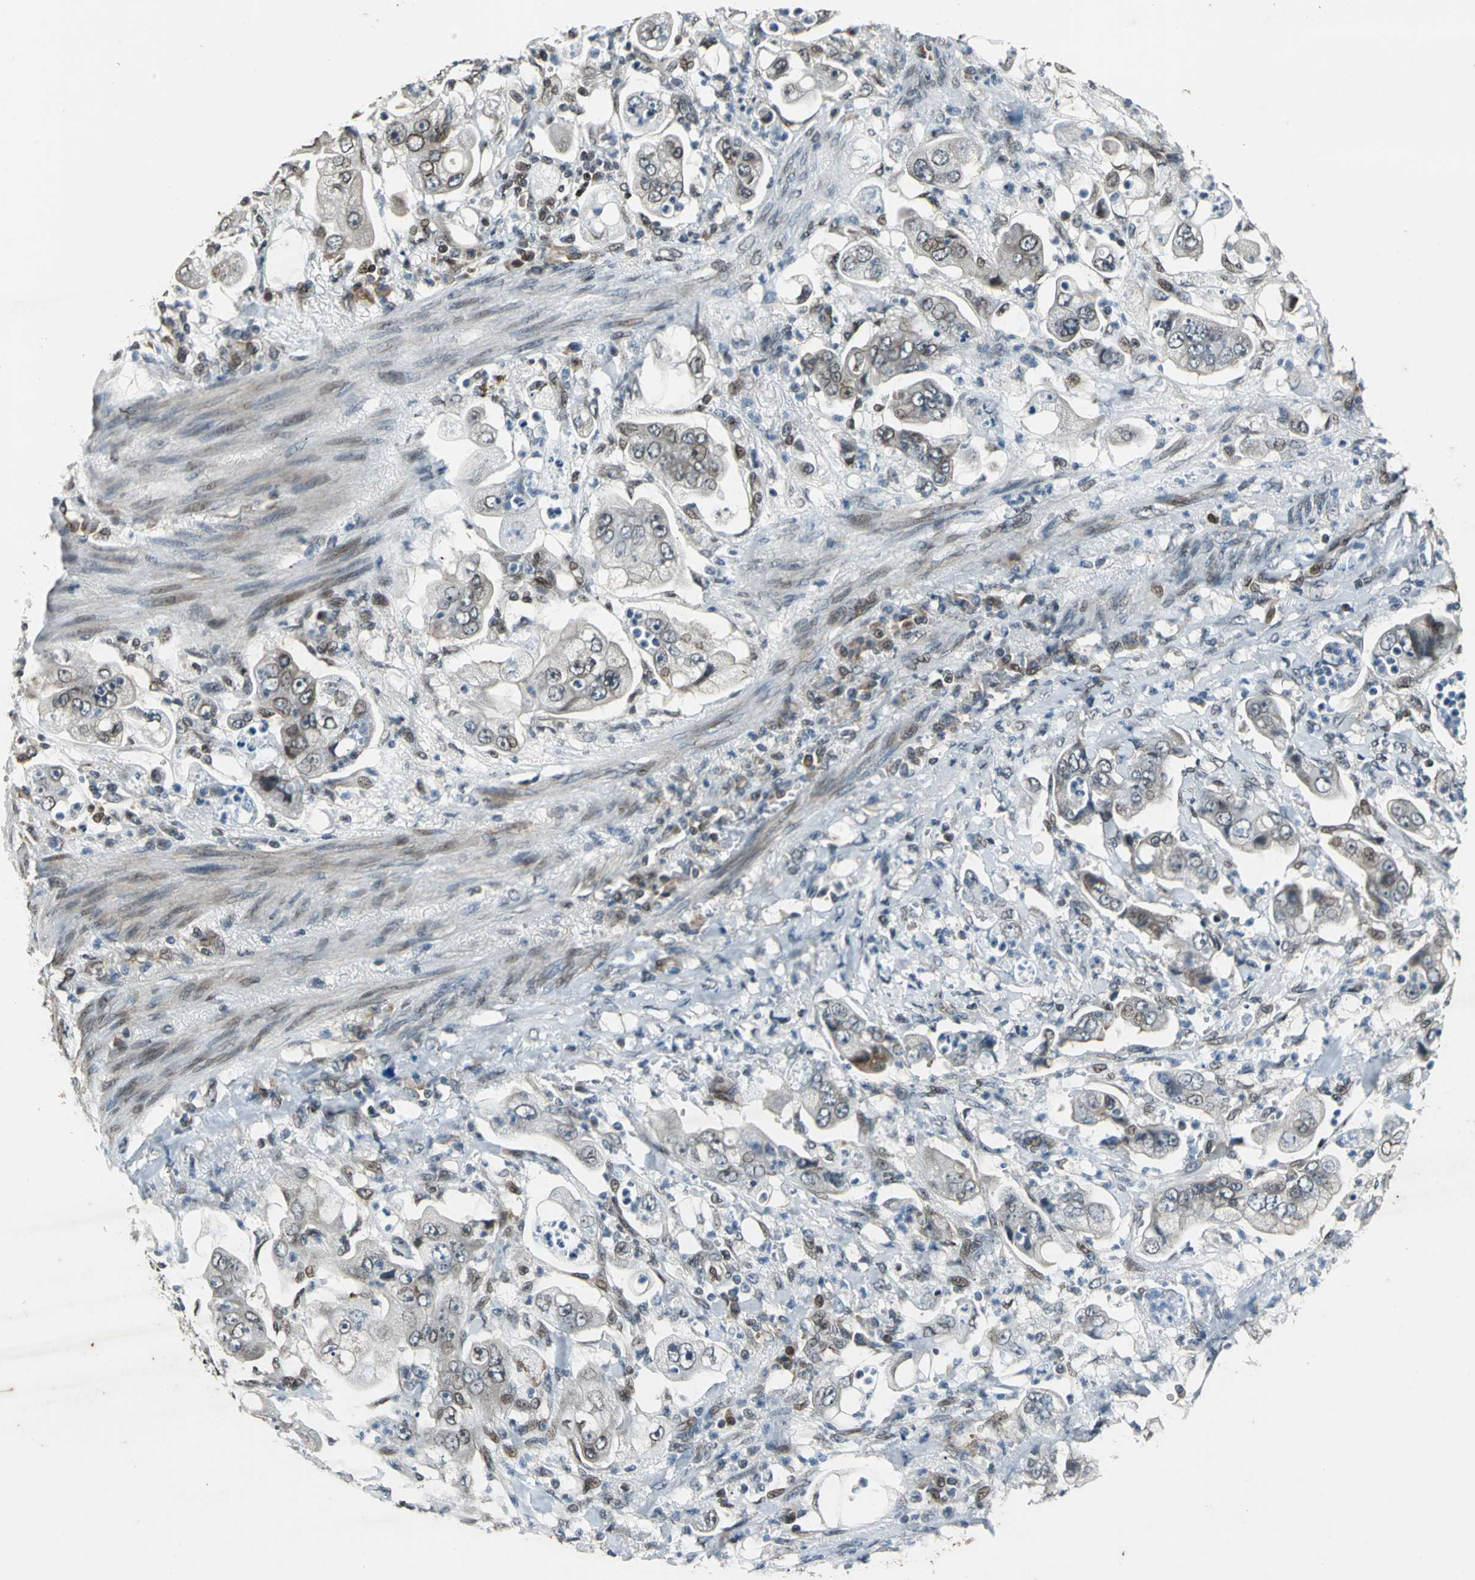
{"staining": {"intensity": "weak", "quantity": "<25%", "location": "nuclear"}, "tissue": "stomach cancer", "cell_type": "Tumor cells", "image_type": "cancer", "snomed": [{"axis": "morphology", "description": "Adenocarcinoma, NOS"}, {"axis": "topography", "description": "Stomach"}], "caption": "Tumor cells show no significant positivity in adenocarcinoma (stomach).", "gene": "BRIP1", "patient": {"sex": "male", "age": 62}}